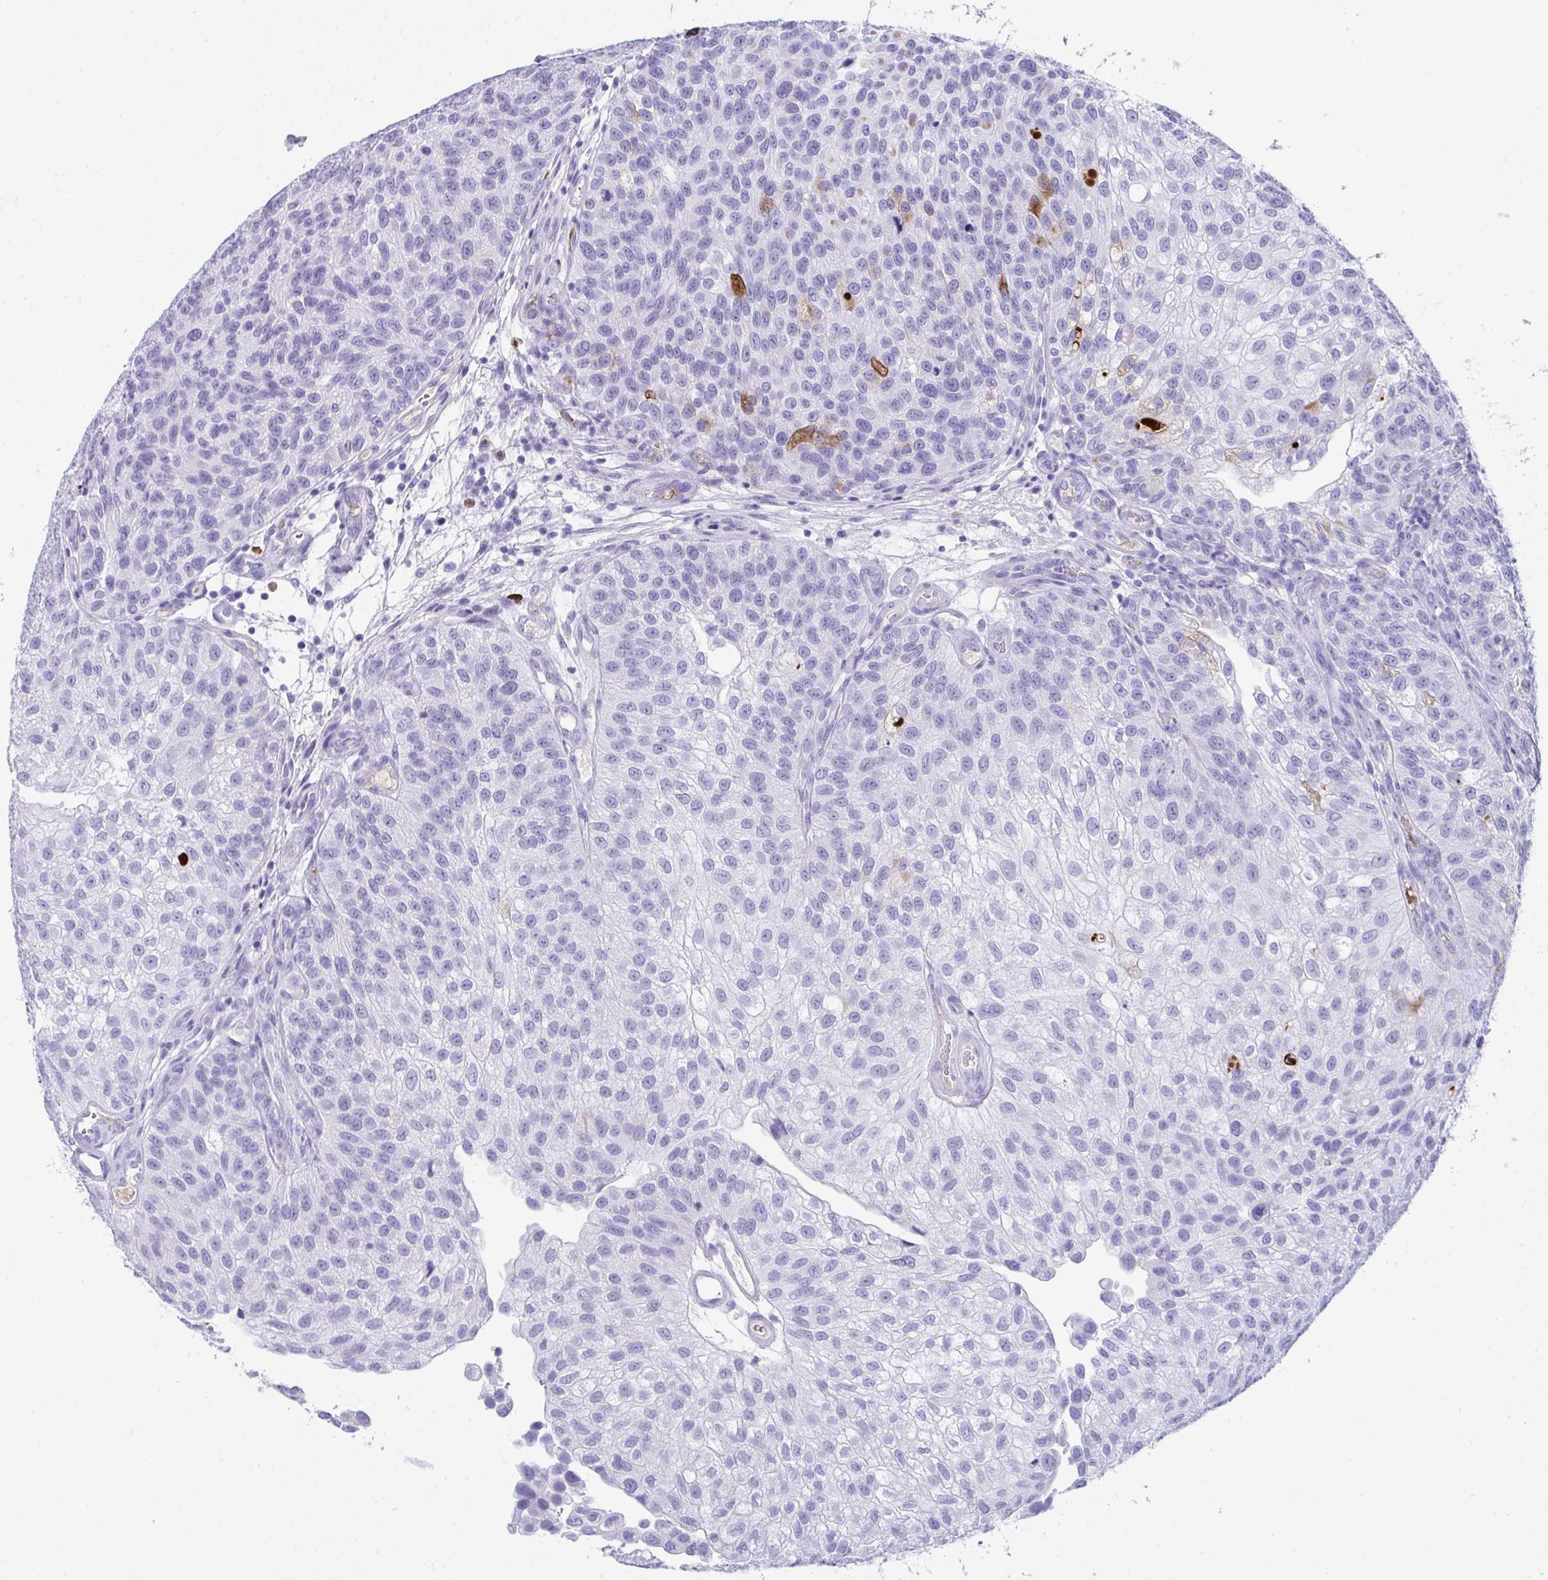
{"staining": {"intensity": "moderate", "quantity": "<25%", "location": "cytoplasmic/membranous"}, "tissue": "urothelial cancer", "cell_type": "Tumor cells", "image_type": "cancer", "snomed": [{"axis": "morphology", "description": "Urothelial carcinoma, NOS"}, {"axis": "topography", "description": "Urinary bladder"}], "caption": "Immunohistochemical staining of transitional cell carcinoma shows low levels of moderate cytoplasmic/membranous protein expression in about <25% of tumor cells.", "gene": "JCHAIN", "patient": {"sex": "male", "age": 87}}